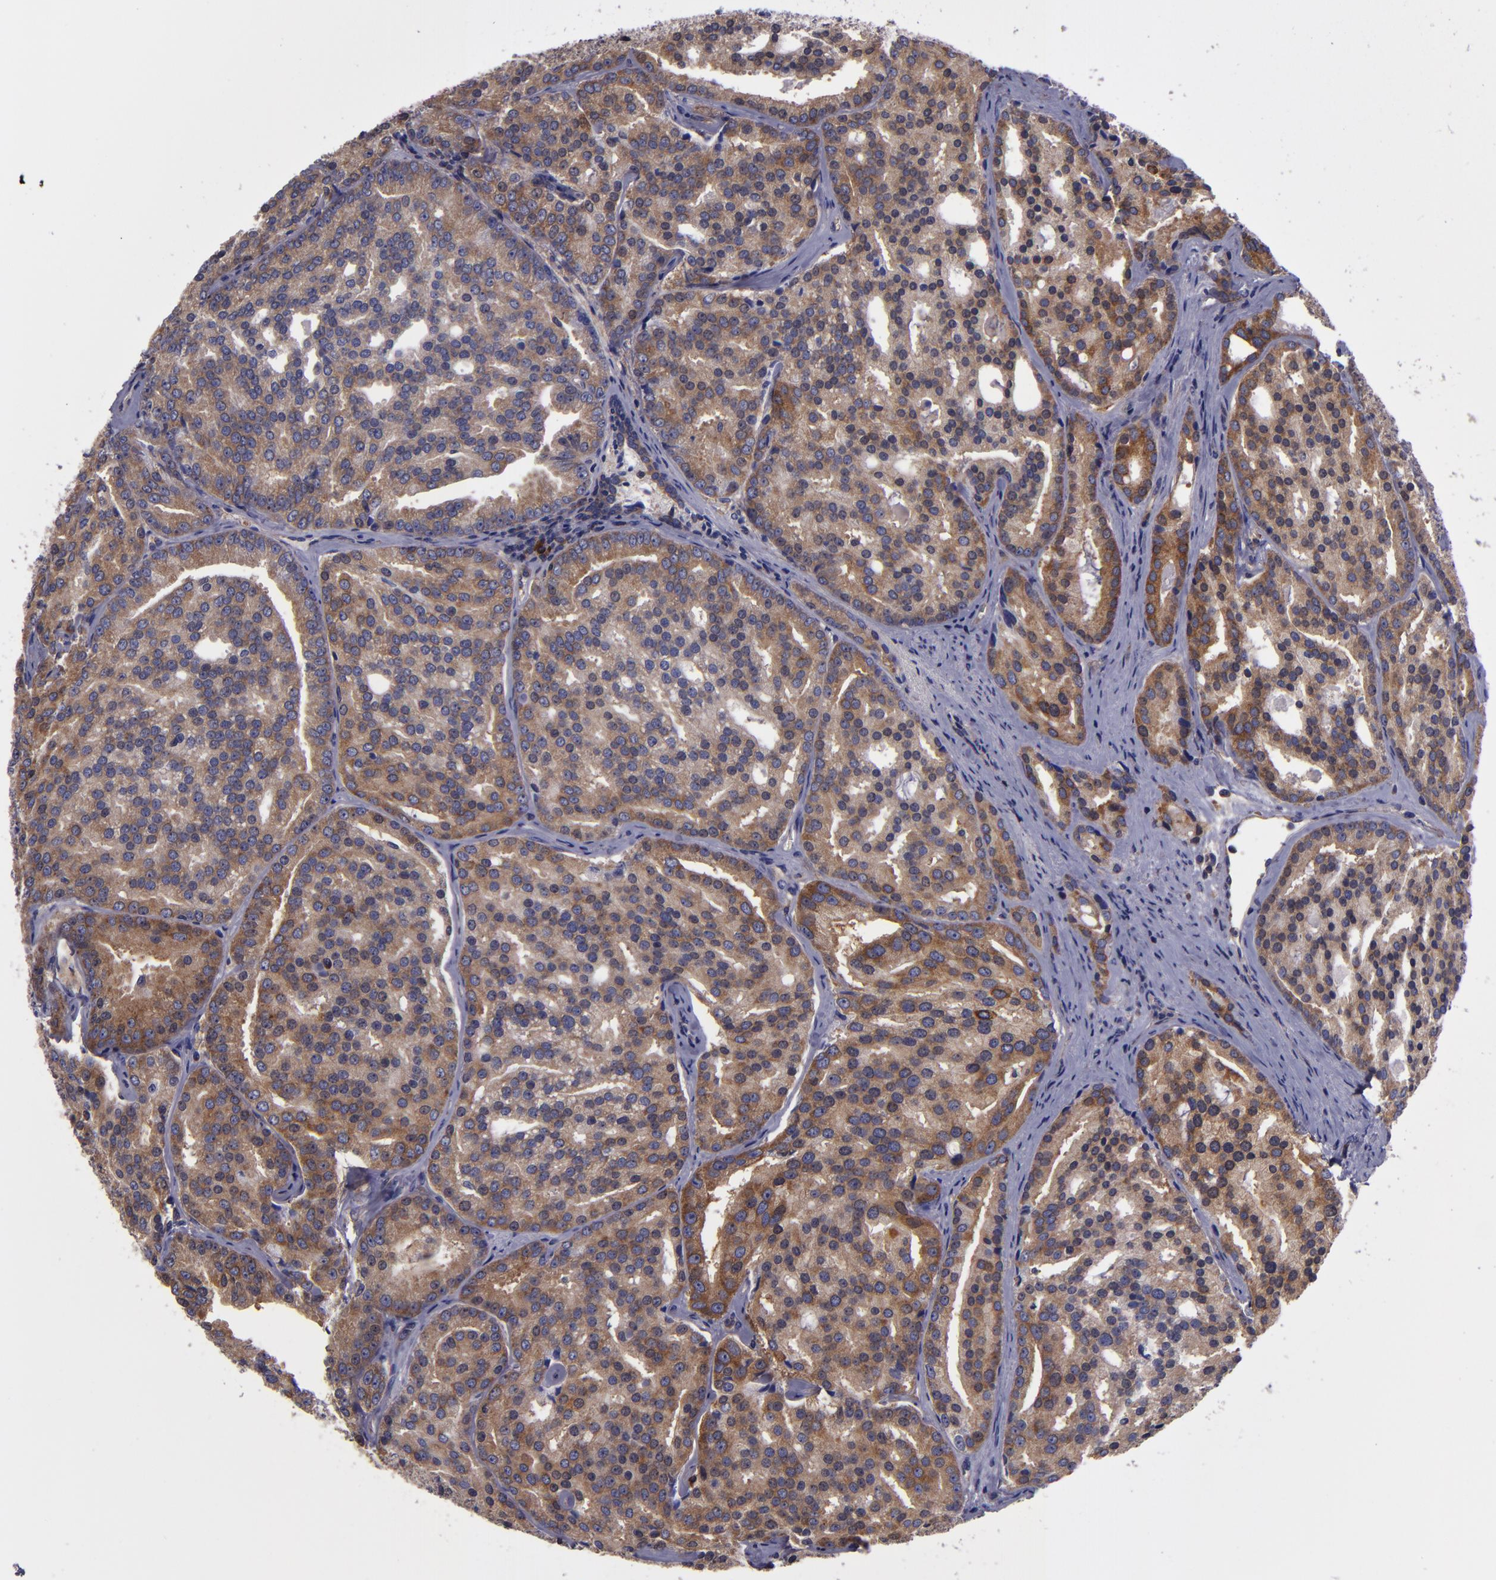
{"staining": {"intensity": "moderate", "quantity": ">75%", "location": "cytoplasmic/membranous"}, "tissue": "prostate cancer", "cell_type": "Tumor cells", "image_type": "cancer", "snomed": [{"axis": "morphology", "description": "Adenocarcinoma, High grade"}, {"axis": "topography", "description": "Prostate"}], "caption": "IHC histopathology image of prostate adenocarcinoma (high-grade) stained for a protein (brown), which demonstrates medium levels of moderate cytoplasmic/membranous positivity in approximately >75% of tumor cells.", "gene": "CARS1", "patient": {"sex": "male", "age": 64}}